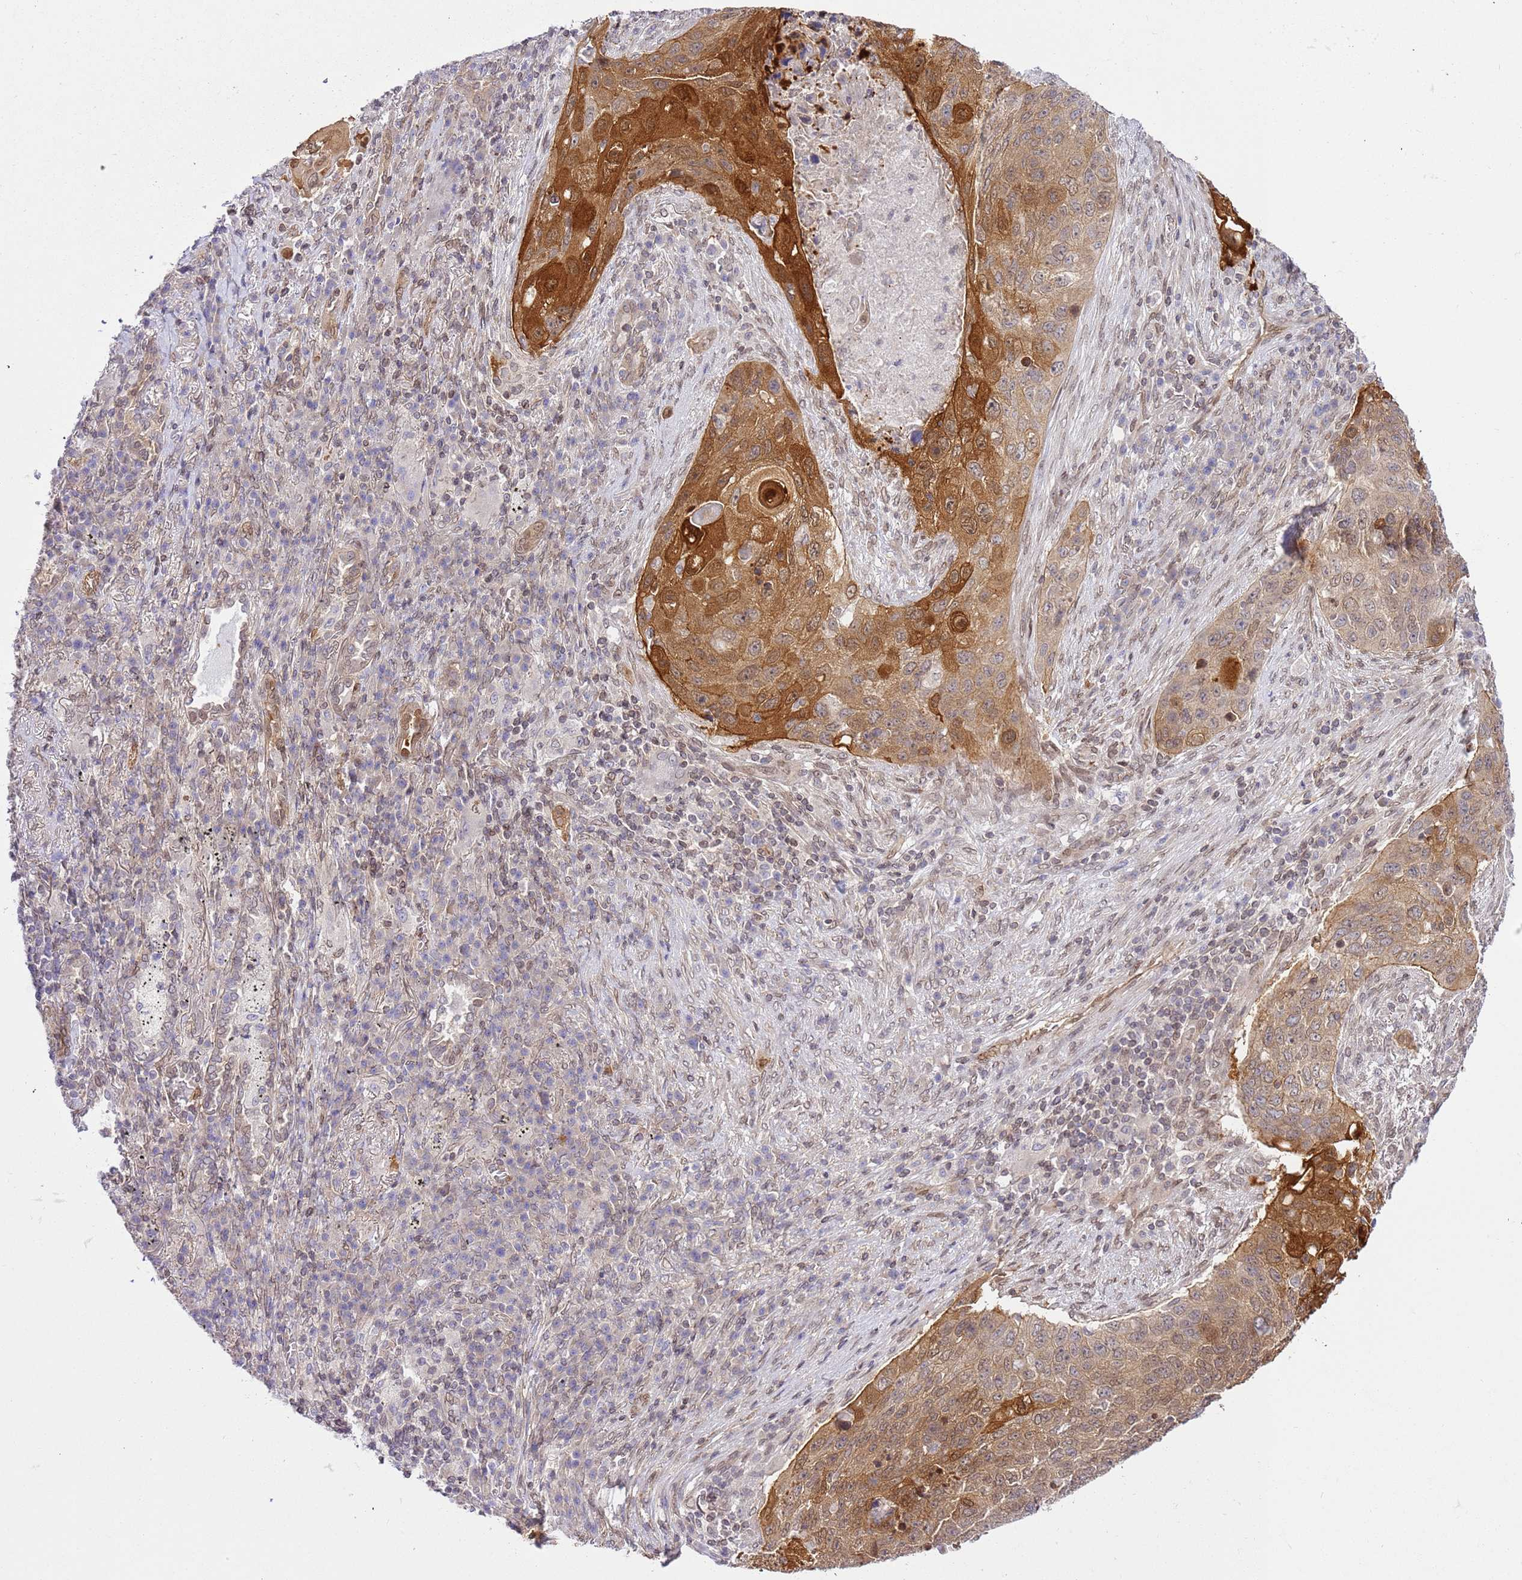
{"staining": {"intensity": "strong", "quantity": ">75%", "location": "cytoplasmic/membranous,nuclear"}, "tissue": "lung cancer", "cell_type": "Tumor cells", "image_type": "cancer", "snomed": [{"axis": "morphology", "description": "Squamous cell carcinoma, NOS"}, {"axis": "topography", "description": "Lung"}], "caption": "Protein expression analysis of human squamous cell carcinoma (lung) reveals strong cytoplasmic/membranous and nuclear positivity in approximately >75% of tumor cells.", "gene": "TRIM37", "patient": {"sex": "female", "age": 63}}